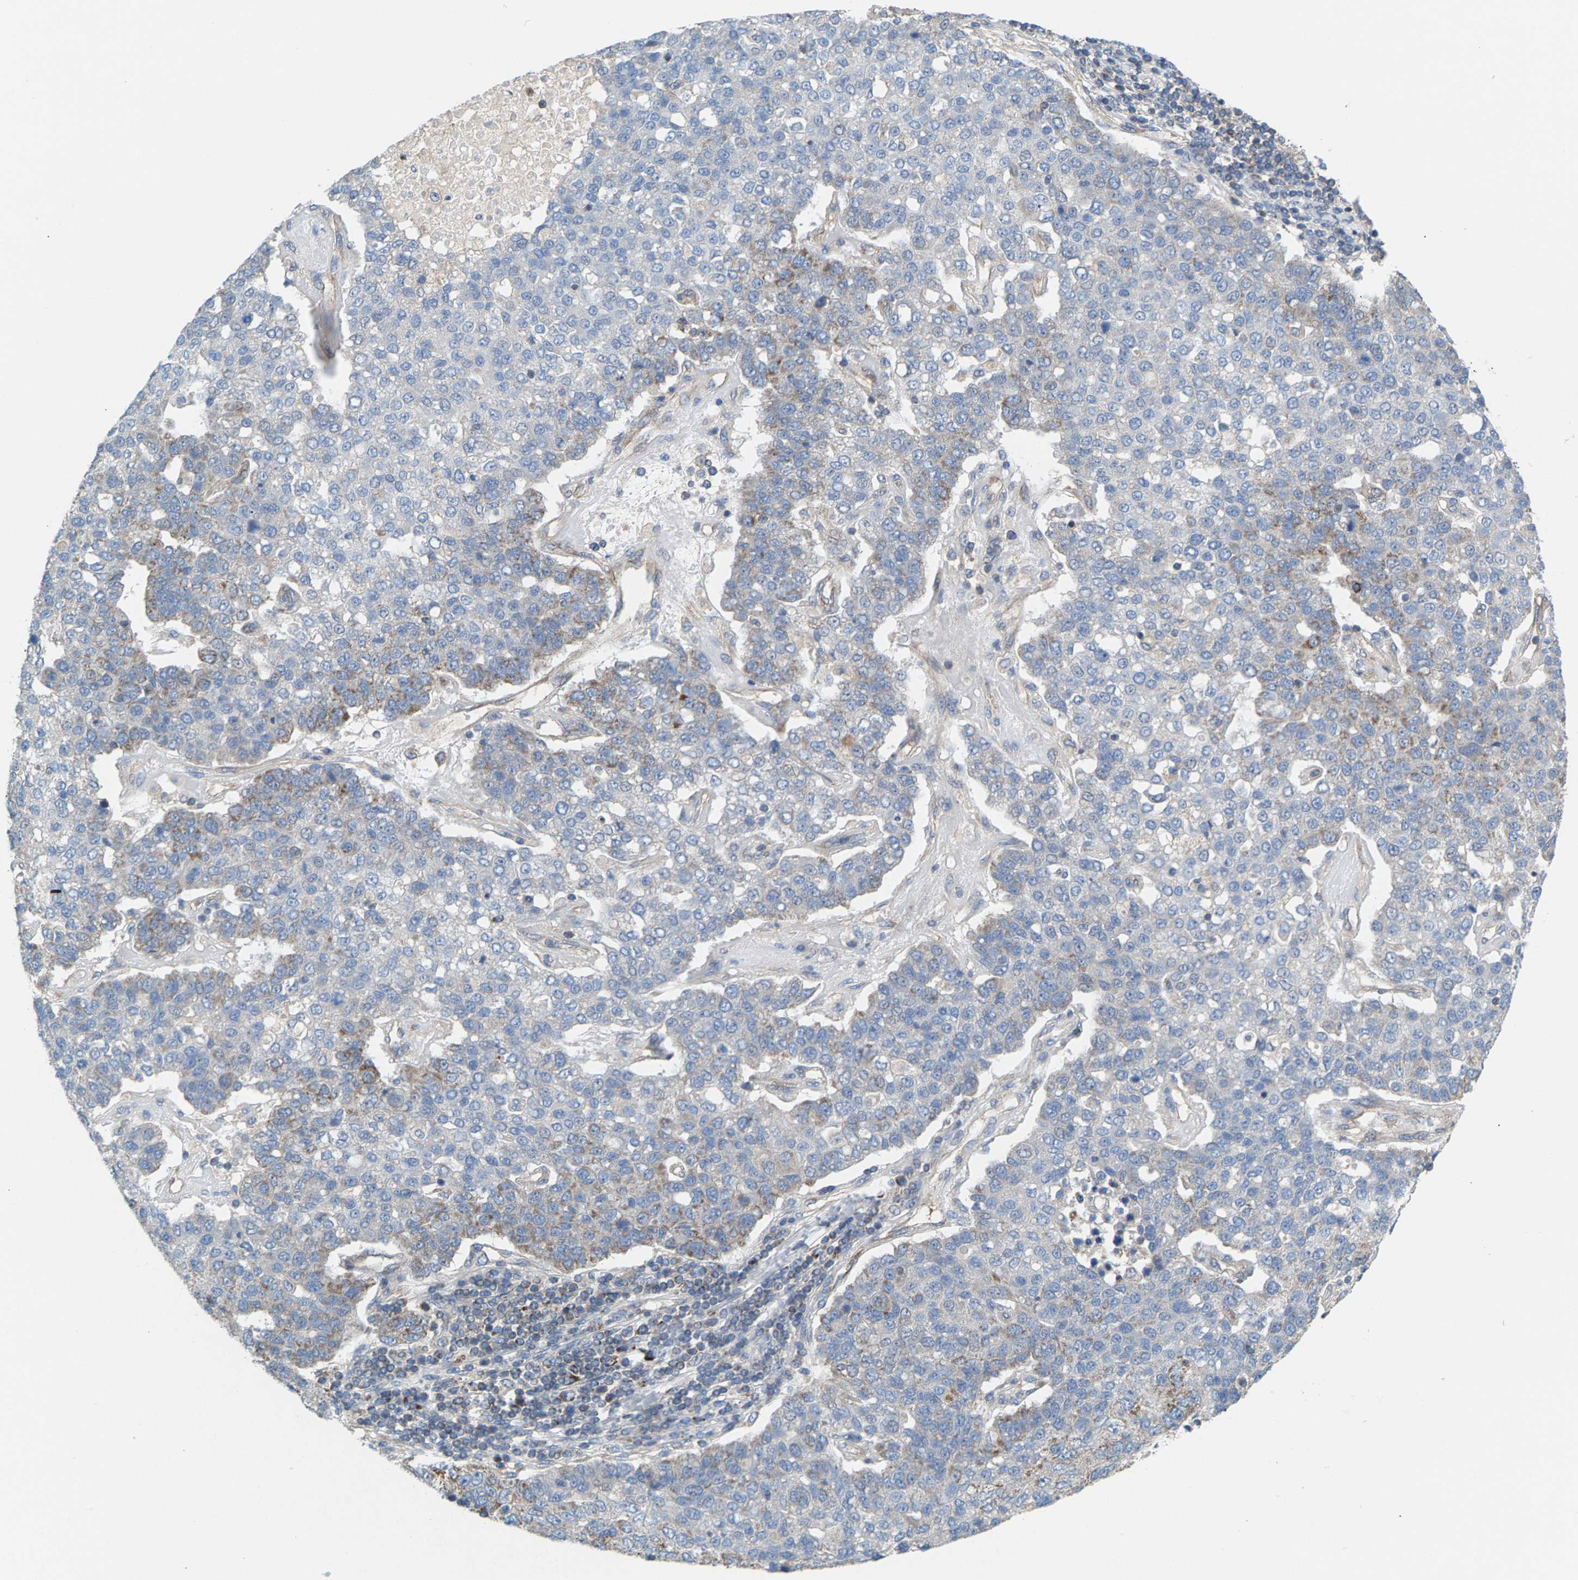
{"staining": {"intensity": "weak", "quantity": "25%-75%", "location": "cytoplasmic/membranous"}, "tissue": "pancreatic cancer", "cell_type": "Tumor cells", "image_type": "cancer", "snomed": [{"axis": "morphology", "description": "Adenocarcinoma, NOS"}, {"axis": "topography", "description": "Pancreas"}], "caption": "Immunohistochemistry (DAB (3,3'-diaminobenzidine)) staining of human pancreatic cancer exhibits weak cytoplasmic/membranous protein staining in approximately 25%-75% of tumor cells.", "gene": "MRM1", "patient": {"sex": "female", "age": 61}}